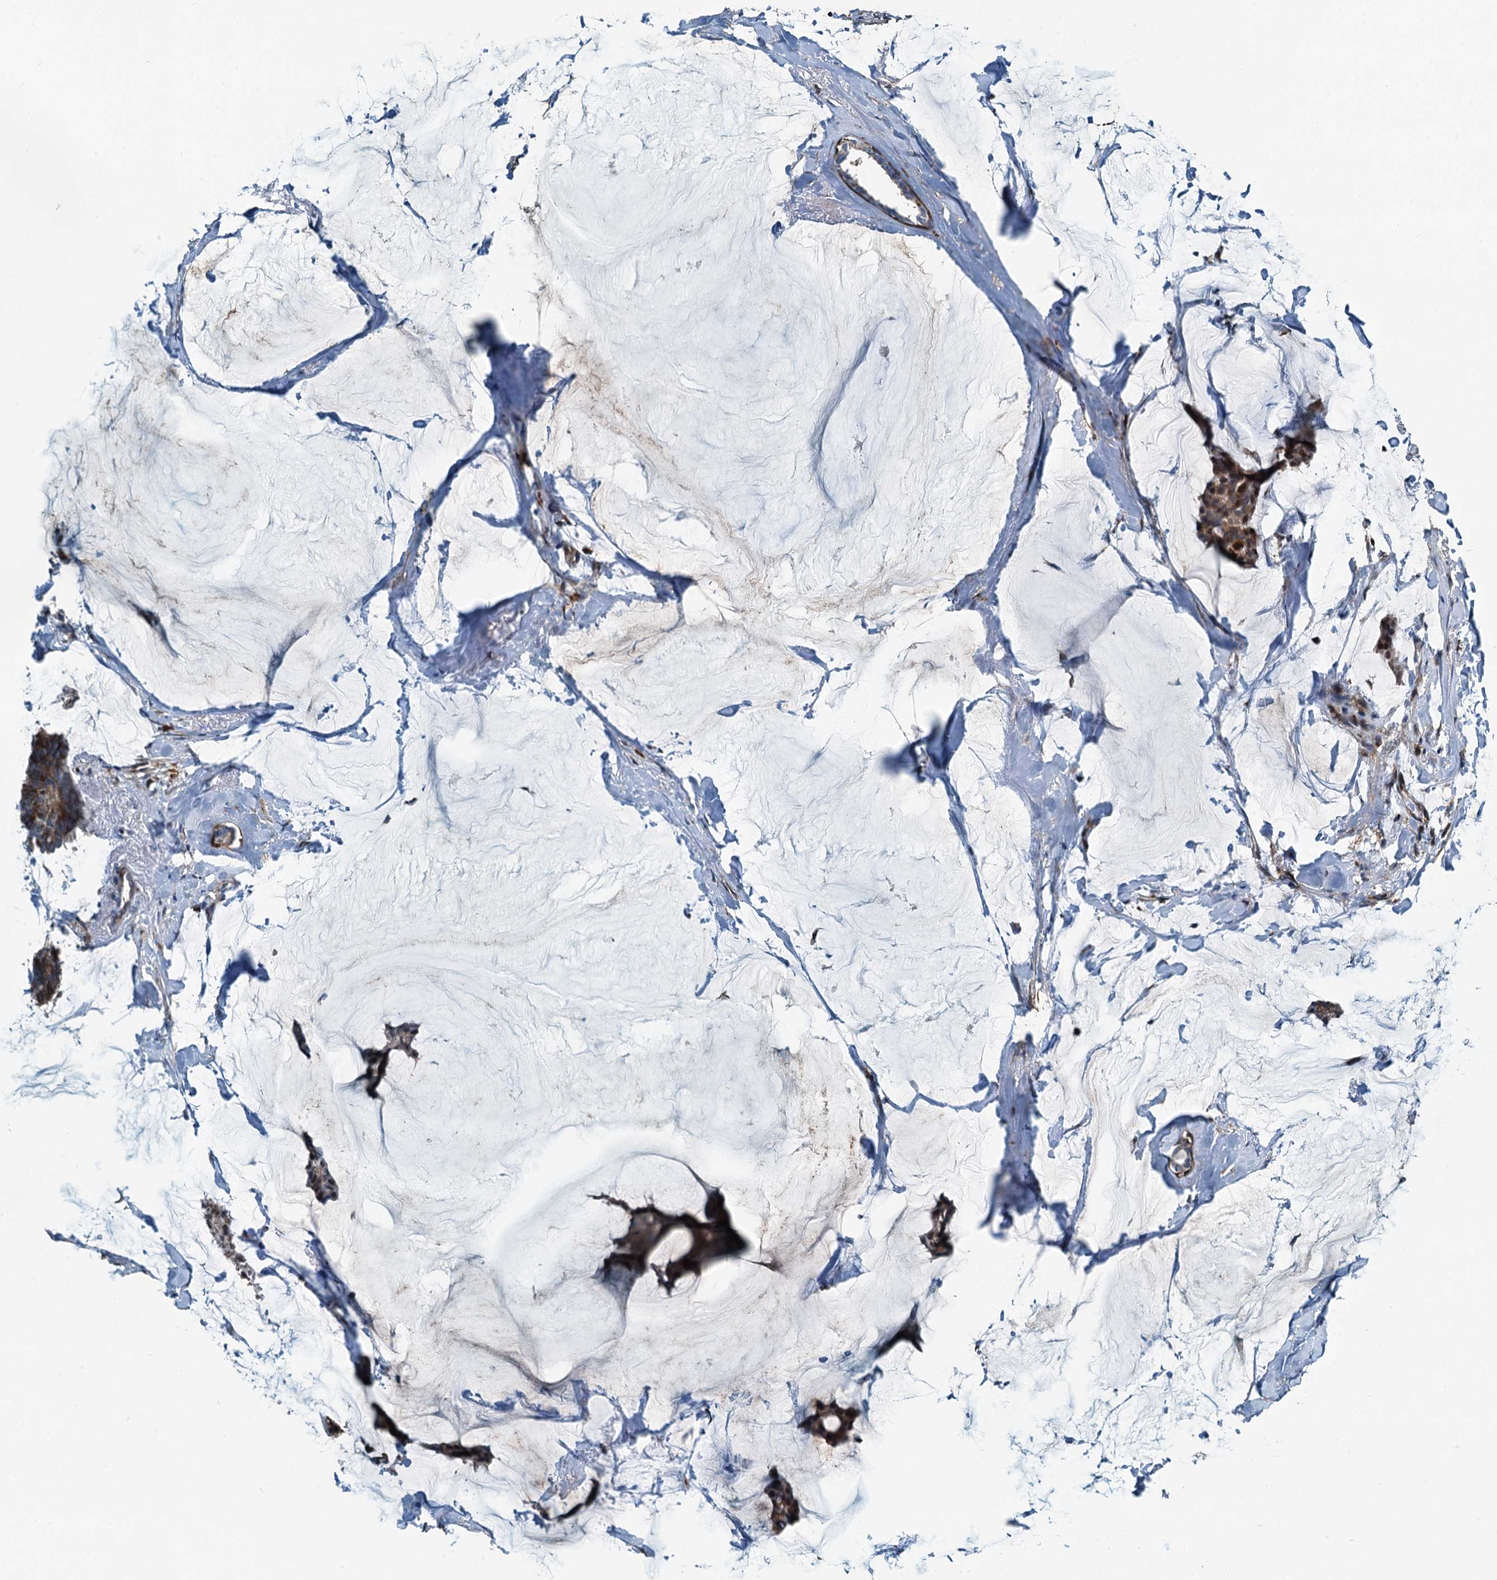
{"staining": {"intensity": "moderate", "quantity": "25%-75%", "location": "nuclear"}, "tissue": "breast cancer", "cell_type": "Tumor cells", "image_type": "cancer", "snomed": [{"axis": "morphology", "description": "Duct carcinoma"}, {"axis": "topography", "description": "Breast"}], "caption": "Immunohistochemical staining of human breast cancer shows medium levels of moderate nuclear protein staining in approximately 25%-75% of tumor cells. (brown staining indicates protein expression, while blue staining denotes nuclei).", "gene": "TAMALIN", "patient": {"sex": "female", "age": 93}}